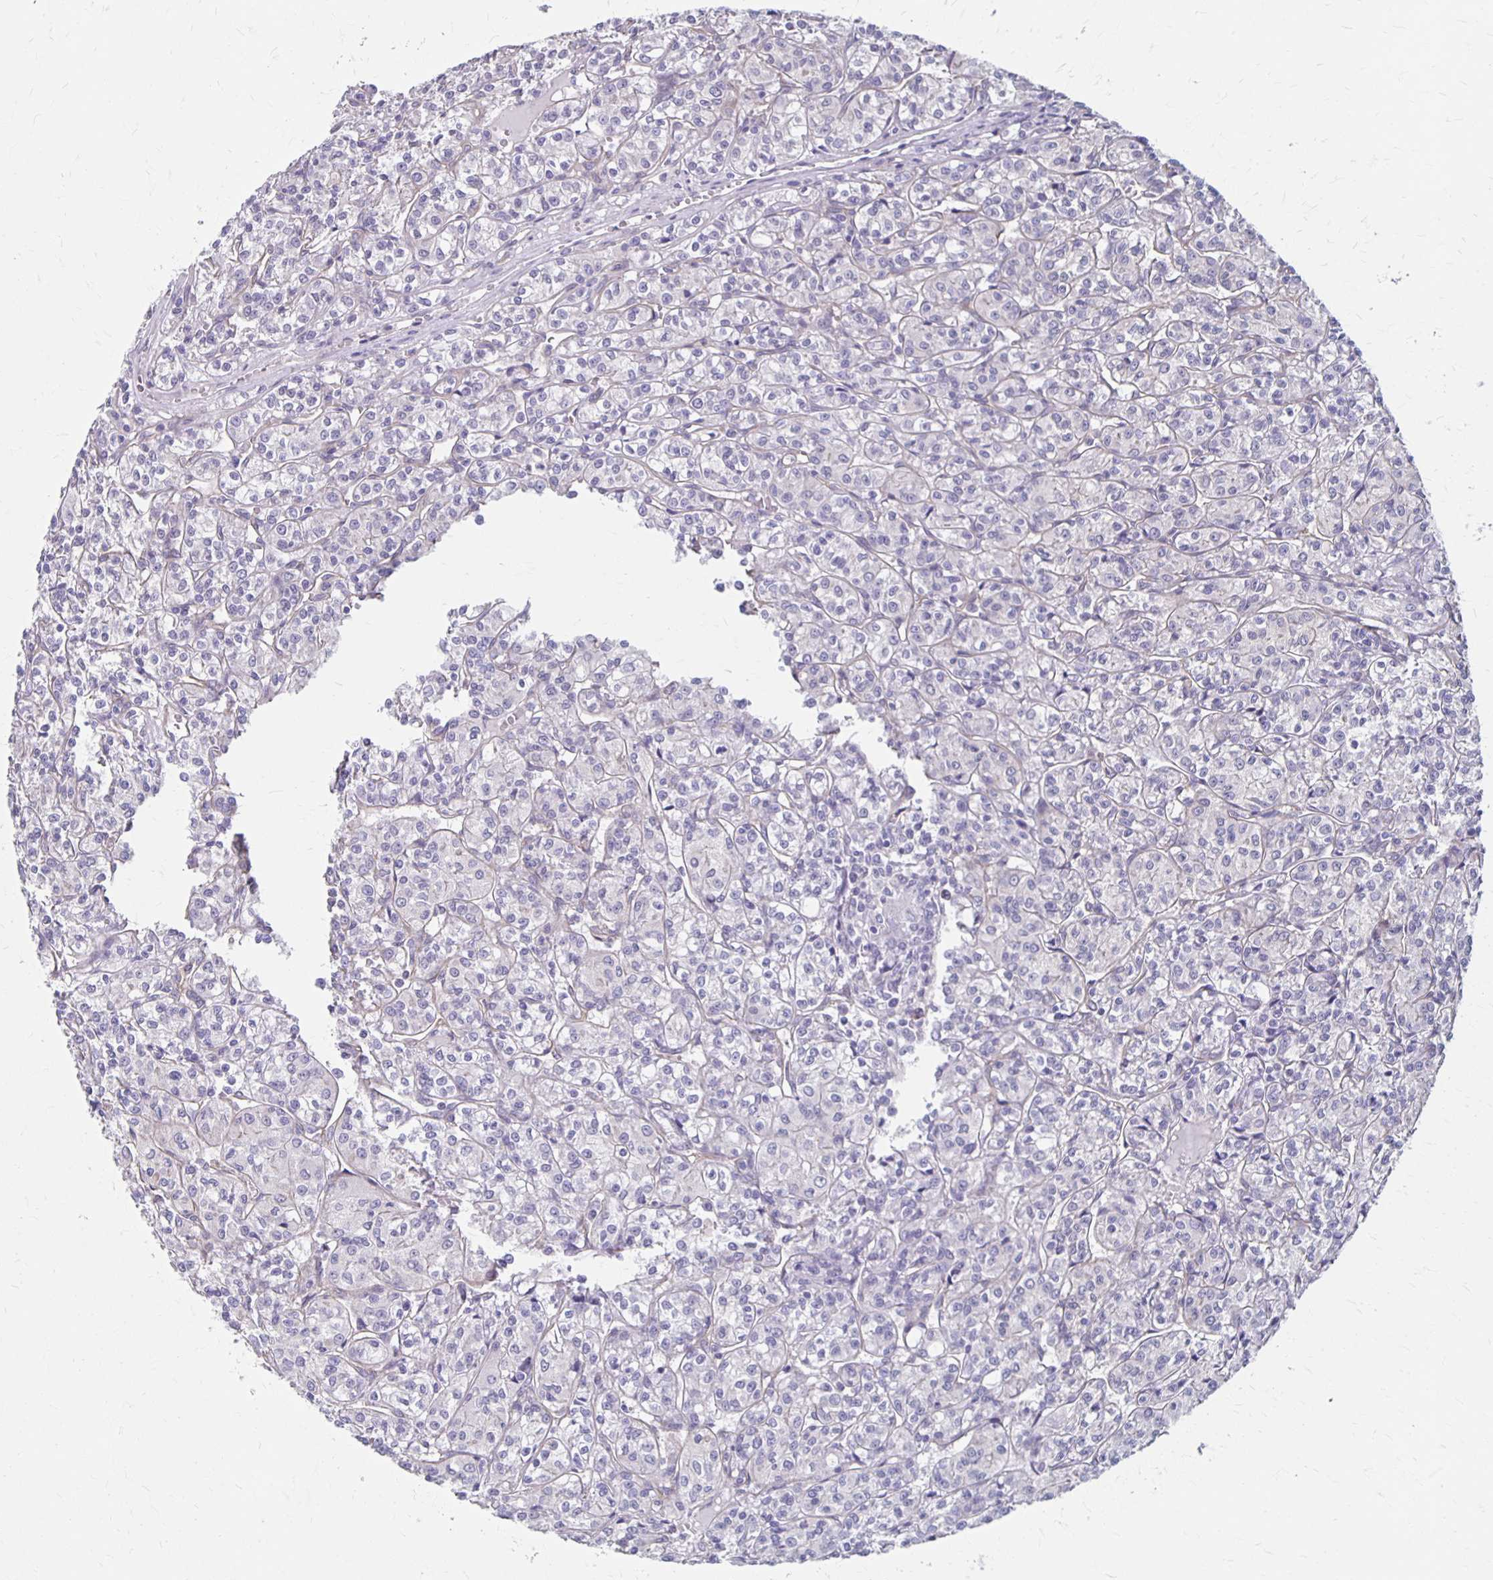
{"staining": {"intensity": "negative", "quantity": "none", "location": "none"}, "tissue": "renal cancer", "cell_type": "Tumor cells", "image_type": "cancer", "snomed": [{"axis": "morphology", "description": "Adenocarcinoma, NOS"}, {"axis": "topography", "description": "Kidney"}], "caption": "Immunohistochemistry (IHC) histopathology image of renal adenocarcinoma stained for a protein (brown), which reveals no staining in tumor cells.", "gene": "PPP1R3E", "patient": {"sex": "male", "age": 36}}